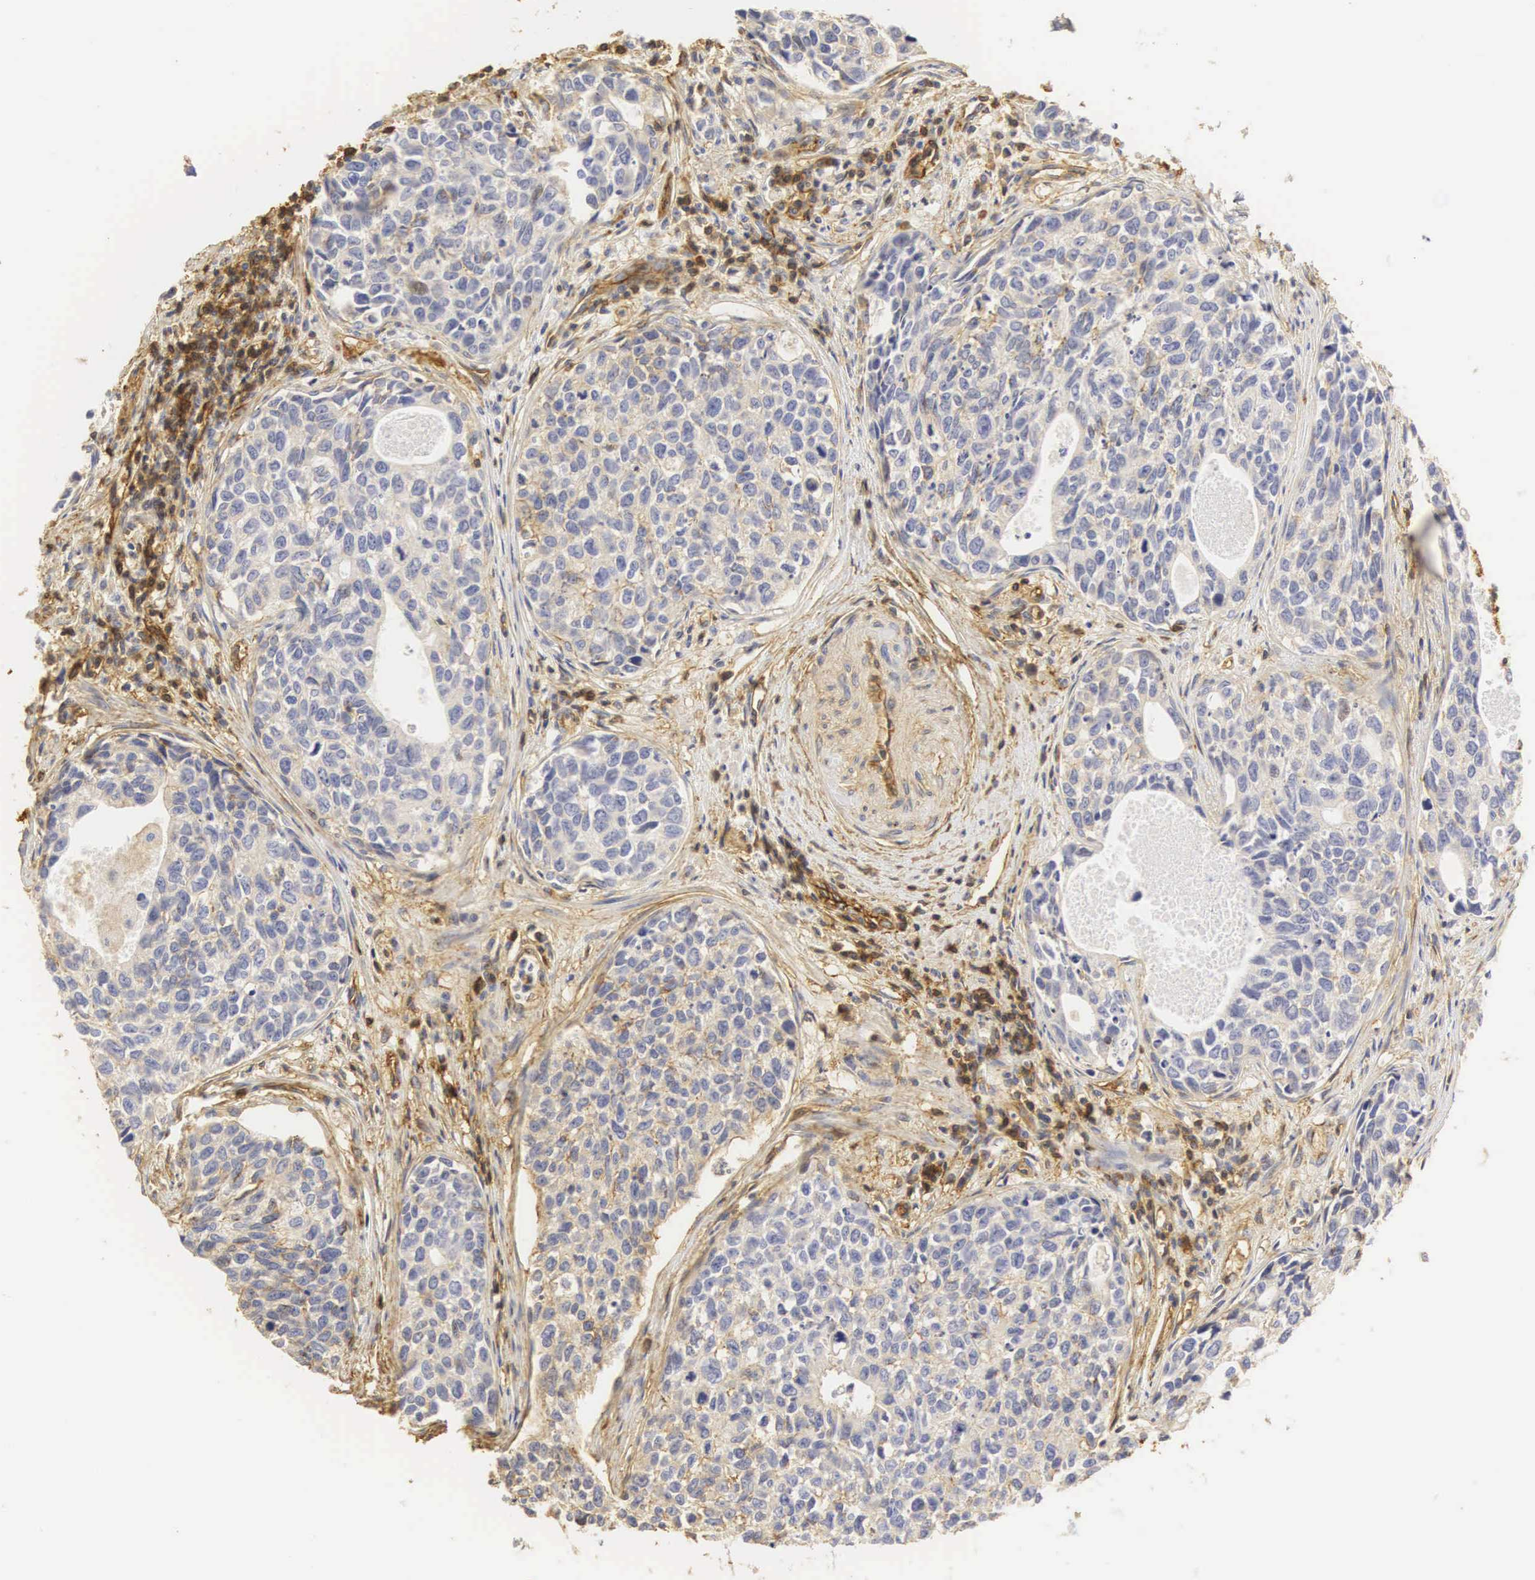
{"staining": {"intensity": "weak", "quantity": "<25%", "location": "cytoplasmic/membranous"}, "tissue": "urothelial cancer", "cell_type": "Tumor cells", "image_type": "cancer", "snomed": [{"axis": "morphology", "description": "Urothelial carcinoma, High grade"}, {"axis": "topography", "description": "Urinary bladder"}], "caption": "Immunohistochemistry (IHC) image of human urothelial cancer stained for a protein (brown), which reveals no expression in tumor cells. (DAB (3,3'-diaminobenzidine) immunohistochemistry (IHC), high magnification).", "gene": "CD99", "patient": {"sex": "male", "age": 81}}